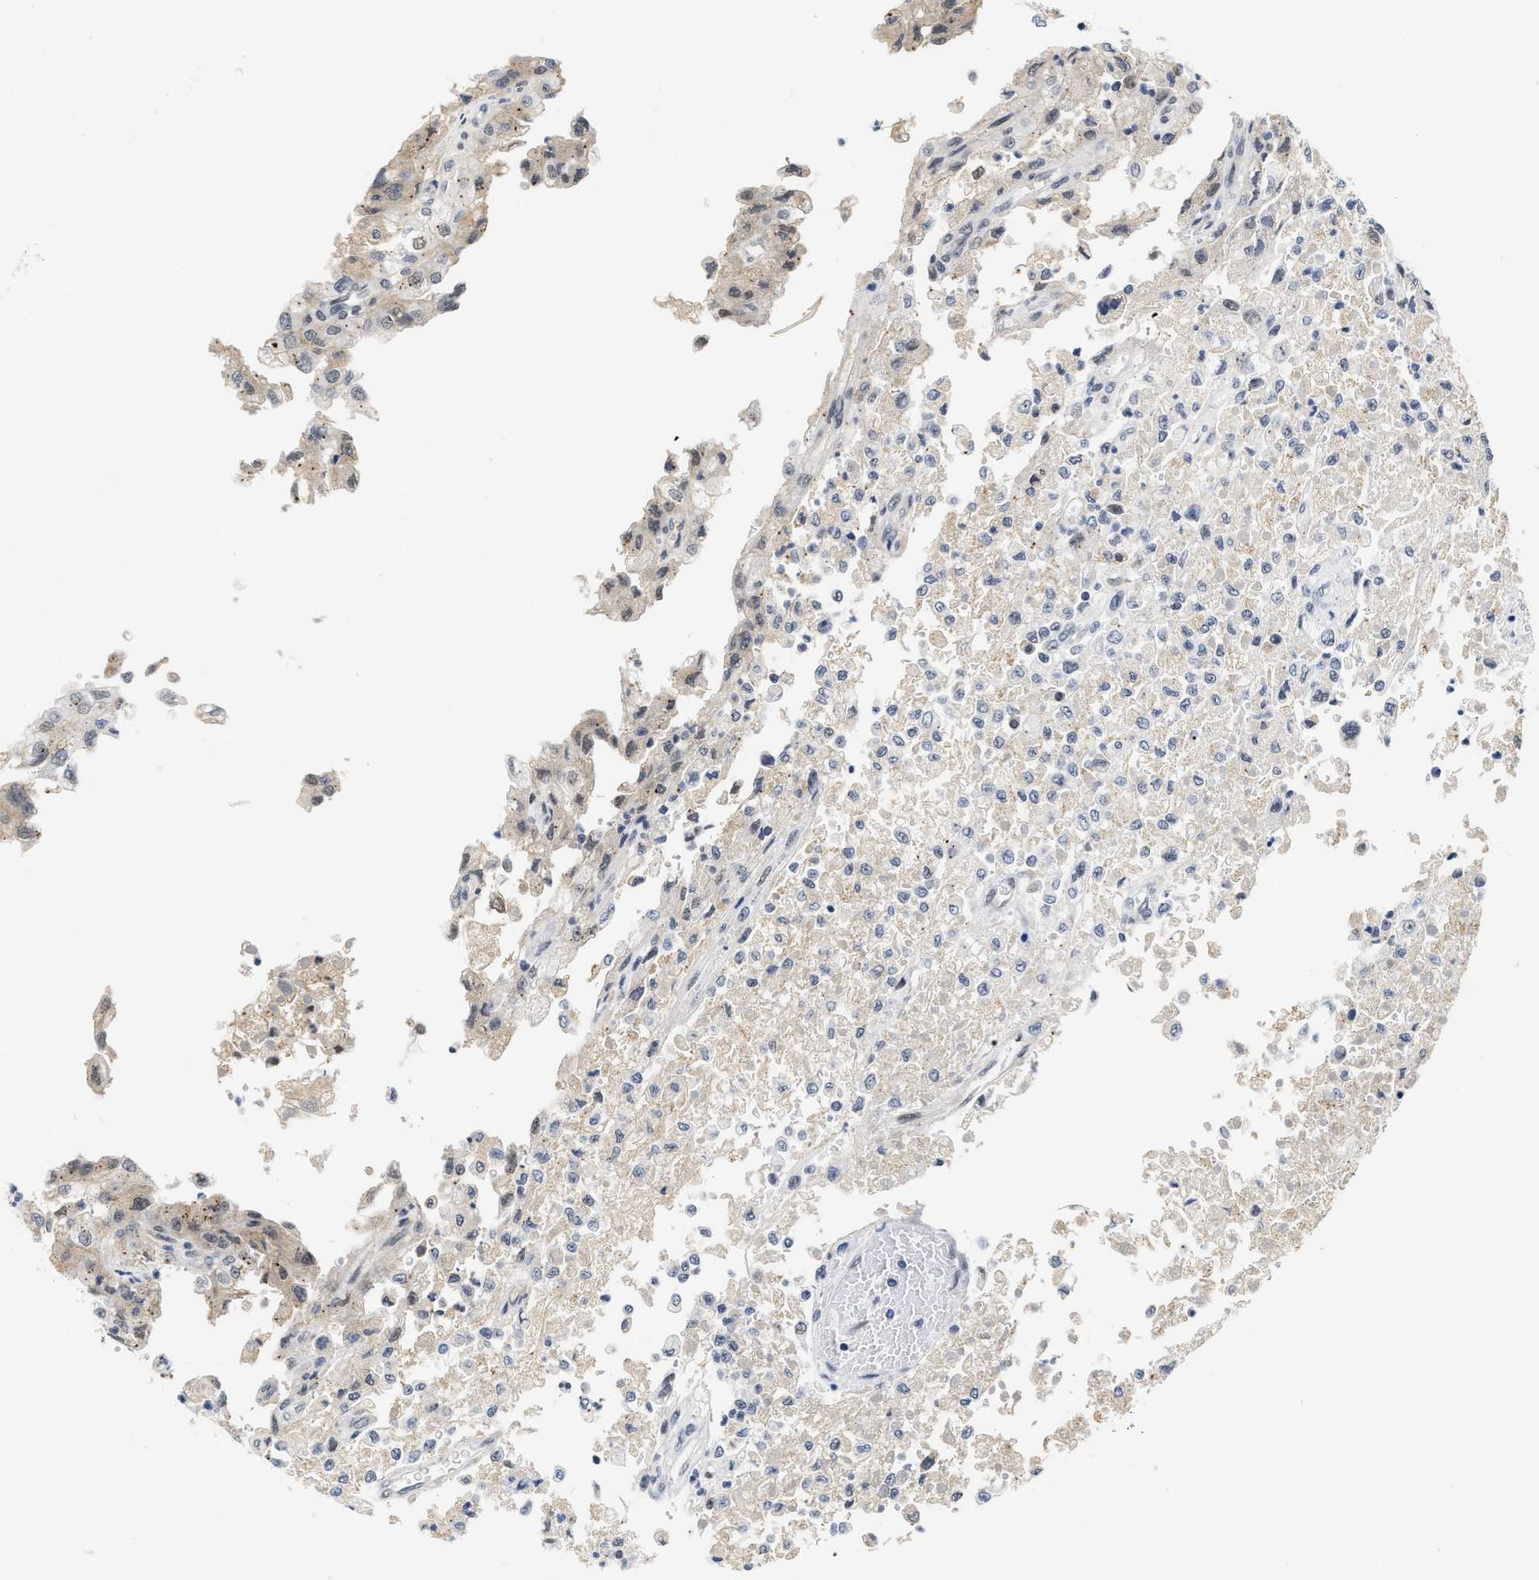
{"staining": {"intensity": "negative", "quantity": "none", "location": "none"}, "tissue": "renal cancer", "cell_type": "Tumor cells", "image_type": "cancer", "snomed": [{"axis": "morphology", "description": "Adenocarcinoma, NOS"}, {"axis": "topography", "description": "Kidney"}], "caption": "Renal cancer (adenocarcinoma) was stained to show a protein in brown. There is no significant positivity in tumor cells.", "gene": "INIP", "patient": {"sex": "female", "age": 54}}